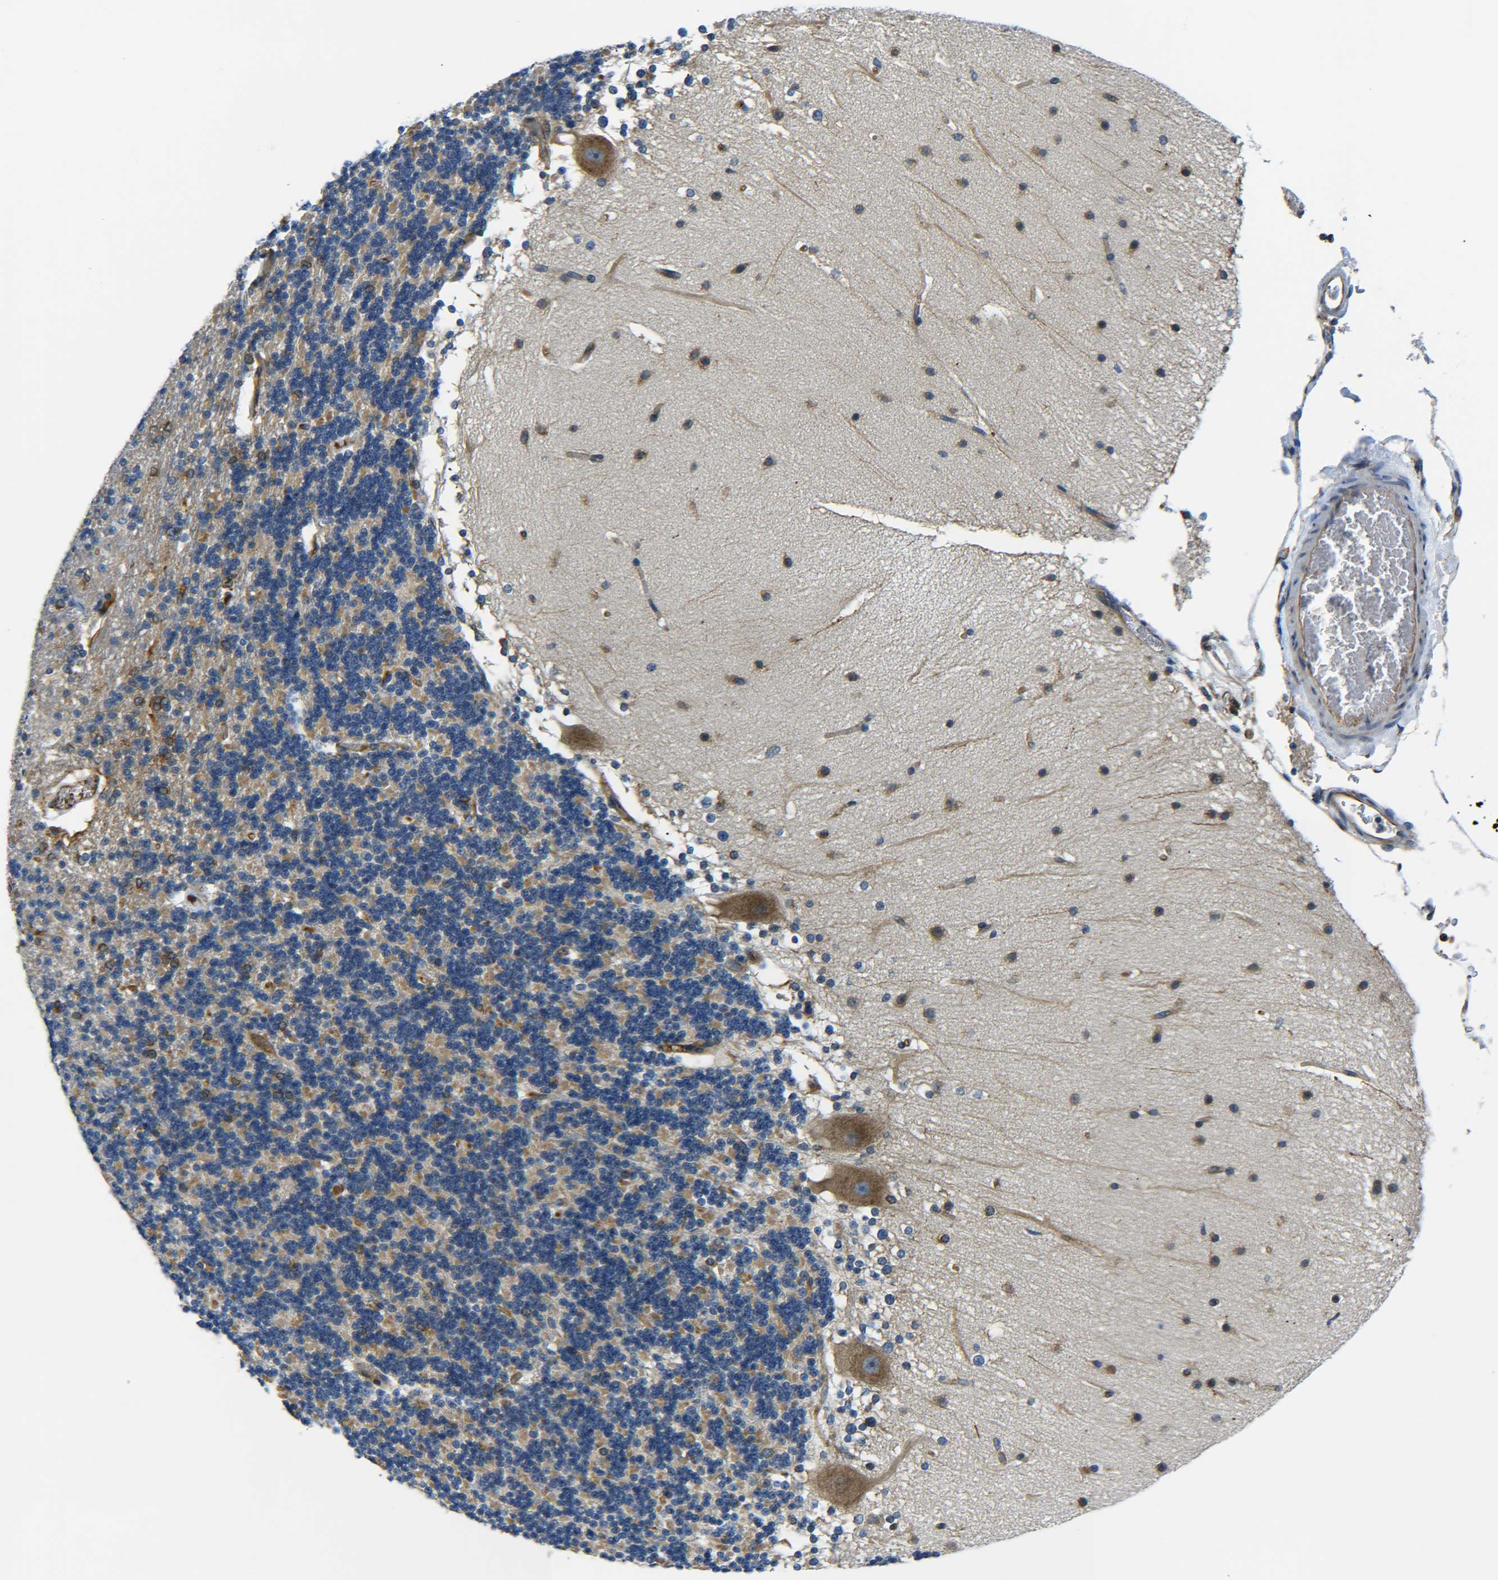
{"staining": {"intensity": "weak", "quantity": "25%-75%", "location": "cytoplasmic/membranous"}, "tissue": "cerebellum", "cell_type": "Cells in granular layer", "image_type": "normal", "snomed": [{"axis": "morphology", "description": "Normal tissue, NOS"}, {"axis": "topography", "description": "Cerebellum"}], "caption": "IHC image of unremarkable cerebellum: human cerebellum stained using immunohistochemistry (IHC) demonstrates low levels of weak protein expression localized specifically in the cytoplasmic/membranous of cells in granular layer, appearing as a cytoplasmic/membranous brown color.", "gene": "PREB", "patient": {"sex": "female", "age": 19}}